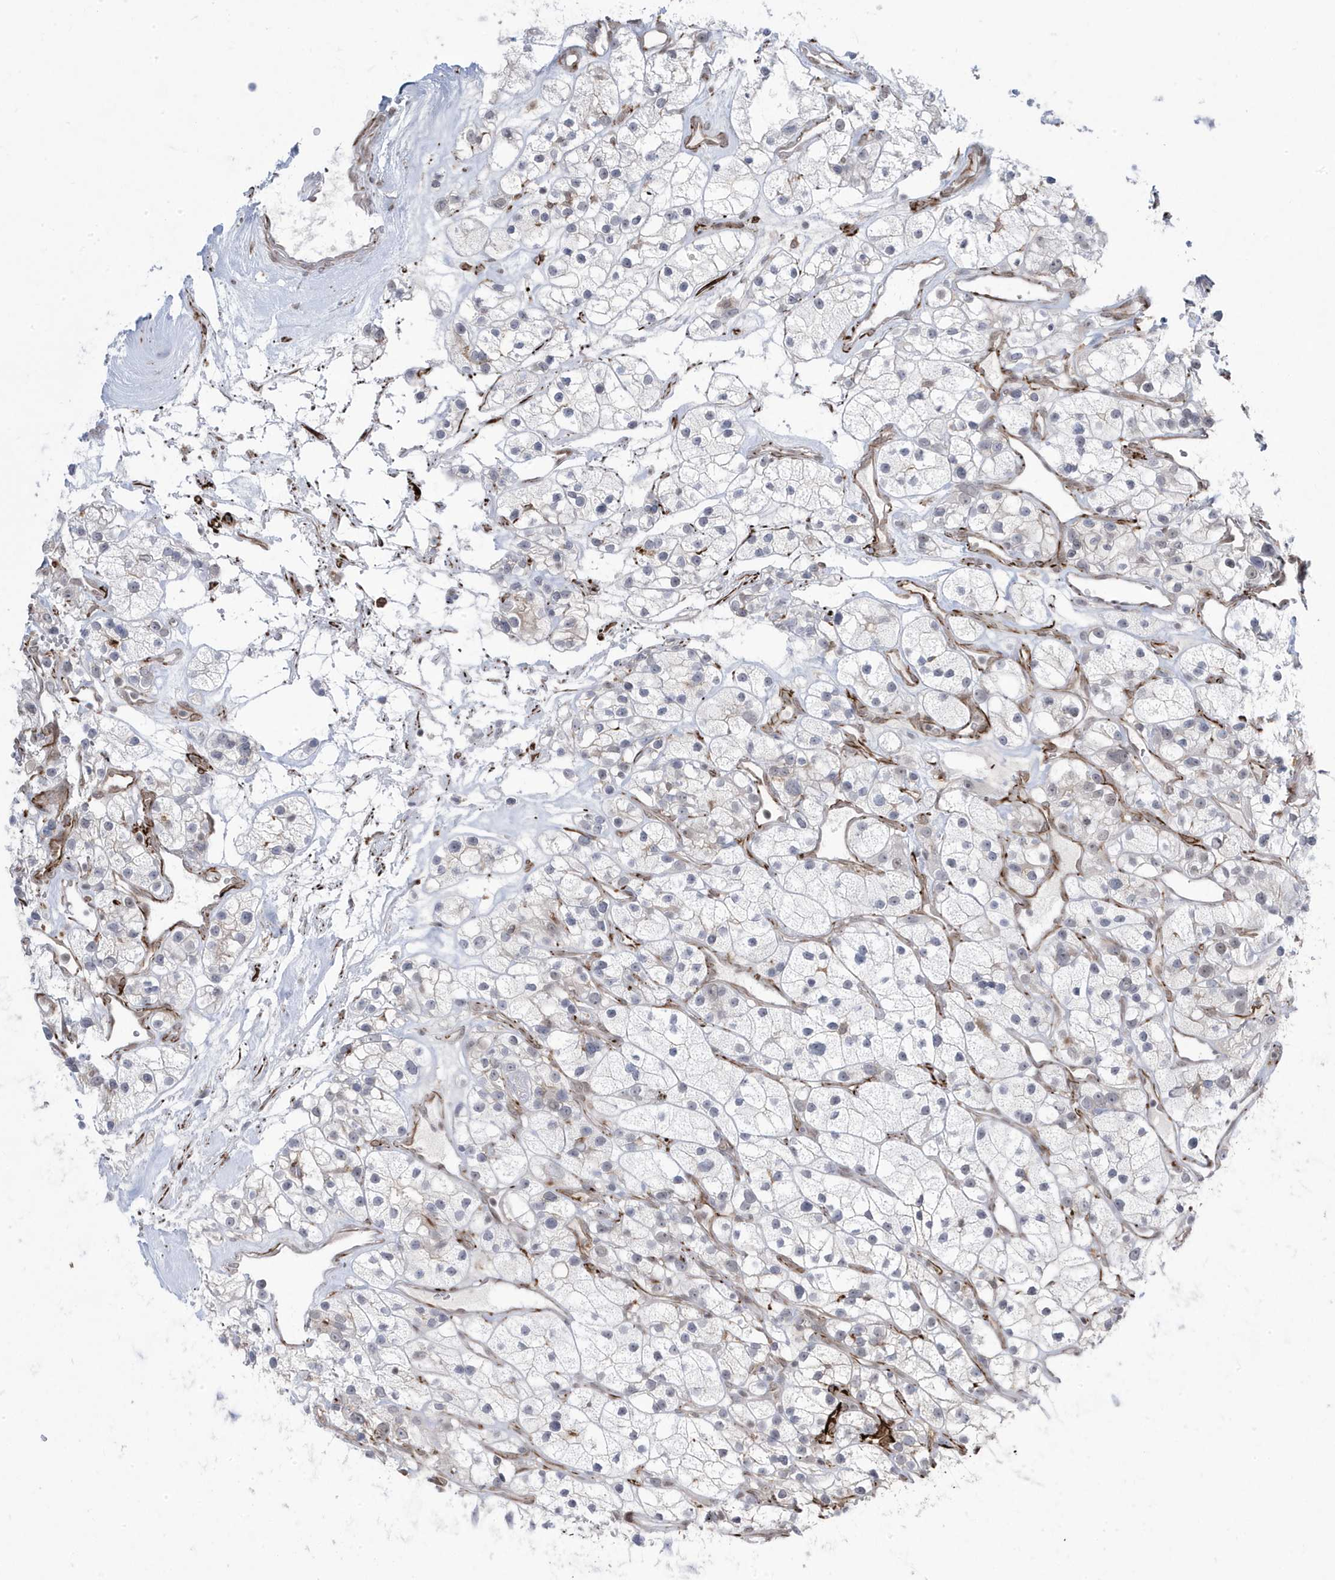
{"staining": {"intensity": "negative", "quantity": "none", "location": "none"}, "tissue": "renal cancer", "cell_type": "Tumor cells", "image_type": "cancer", "snomed": [{"axis": "morphology", "description": "Adenocarcinoma, NOS"}, {"axis": "topography", "description": "Kidney"}], "caption": "Protein analysis of renal cancer (adenocarcinoma) reveals no significant staining in tumor cells.", "gene": "ADAMTSL3", "patient": {"sex": "female", "age": 57}}